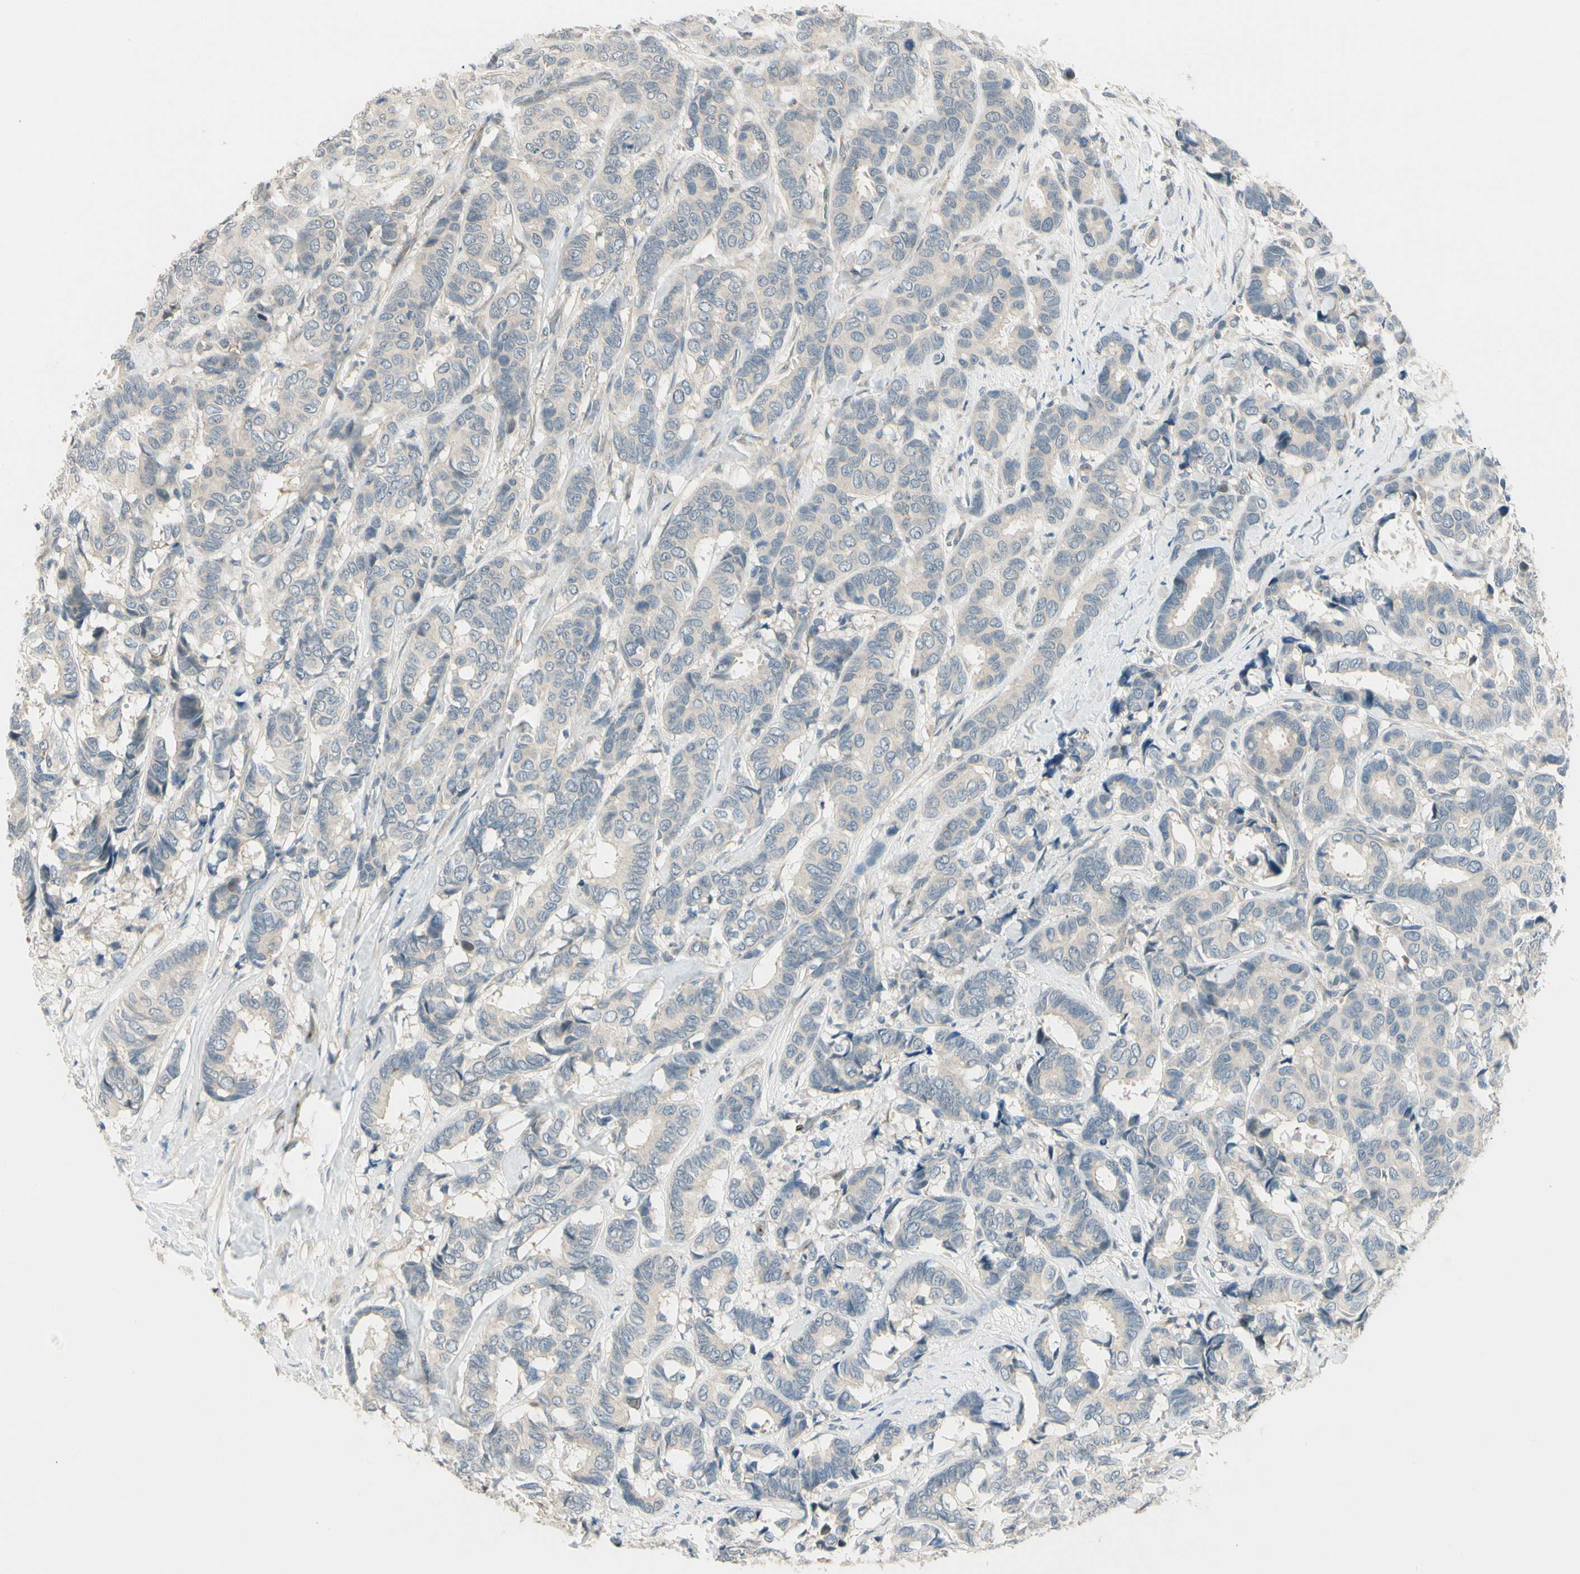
{"staining": {"intensity": "negative", "quantity": "none", "location": "none"}, "tissue": "breast cancer", "cell_type": "Tumor cells", "image_type": "cancer", "snomed": [{"axis": "morphology", "description": "Duct carcinoma"}, {"axis": "topography", "description": "Breast"}], "caption": "This is an IHC image of breast cancer (infiltrating ductal carcinoma). There is no staining in tumor cells.", "gene": "PCDHB15", "patient": {"sex": "female", "age": 87}}